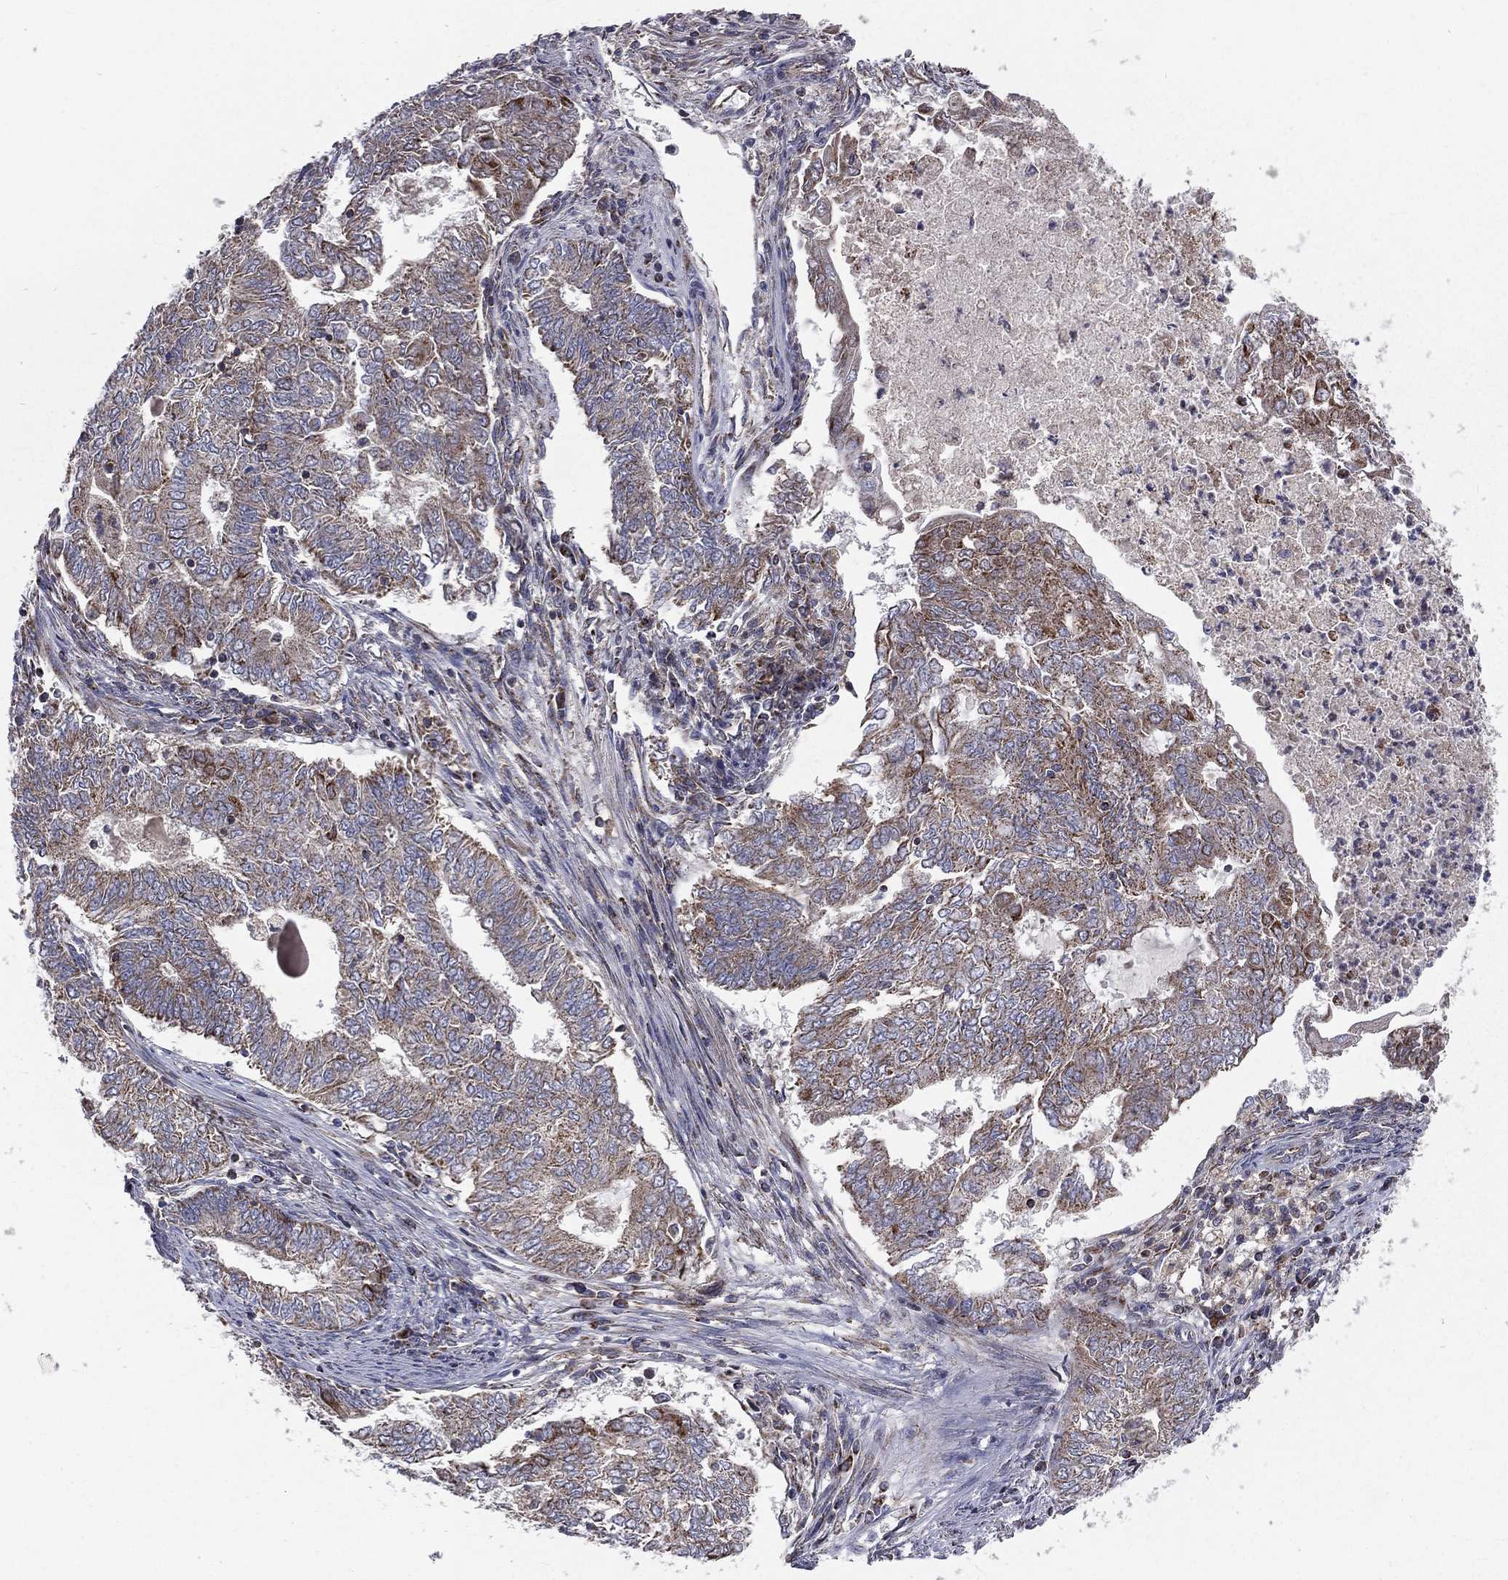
{"staining": {"intensity": "weak", "quantity": "25%-75%", "location": "cytoplasmic/membranous"}, "tissue": "endometrial cancer", "cell_type": "Tumor cells", "image_type": "cancer", "snomed": [{"axis": "morphology", "description": "Adenocarcinoma, NOS"}, {"axis": "topography", "description": "Endometrium"}], "caption": "About 25%-75% of tumor cells in human endometrial cancer (adenocarcinoma) demonstrate weak cytoplasmic/membranous protein expression as visualized by brown immunohistochemical staining.", "gene": "GPD1", "patient": {"sex": "female", "age": 62}}